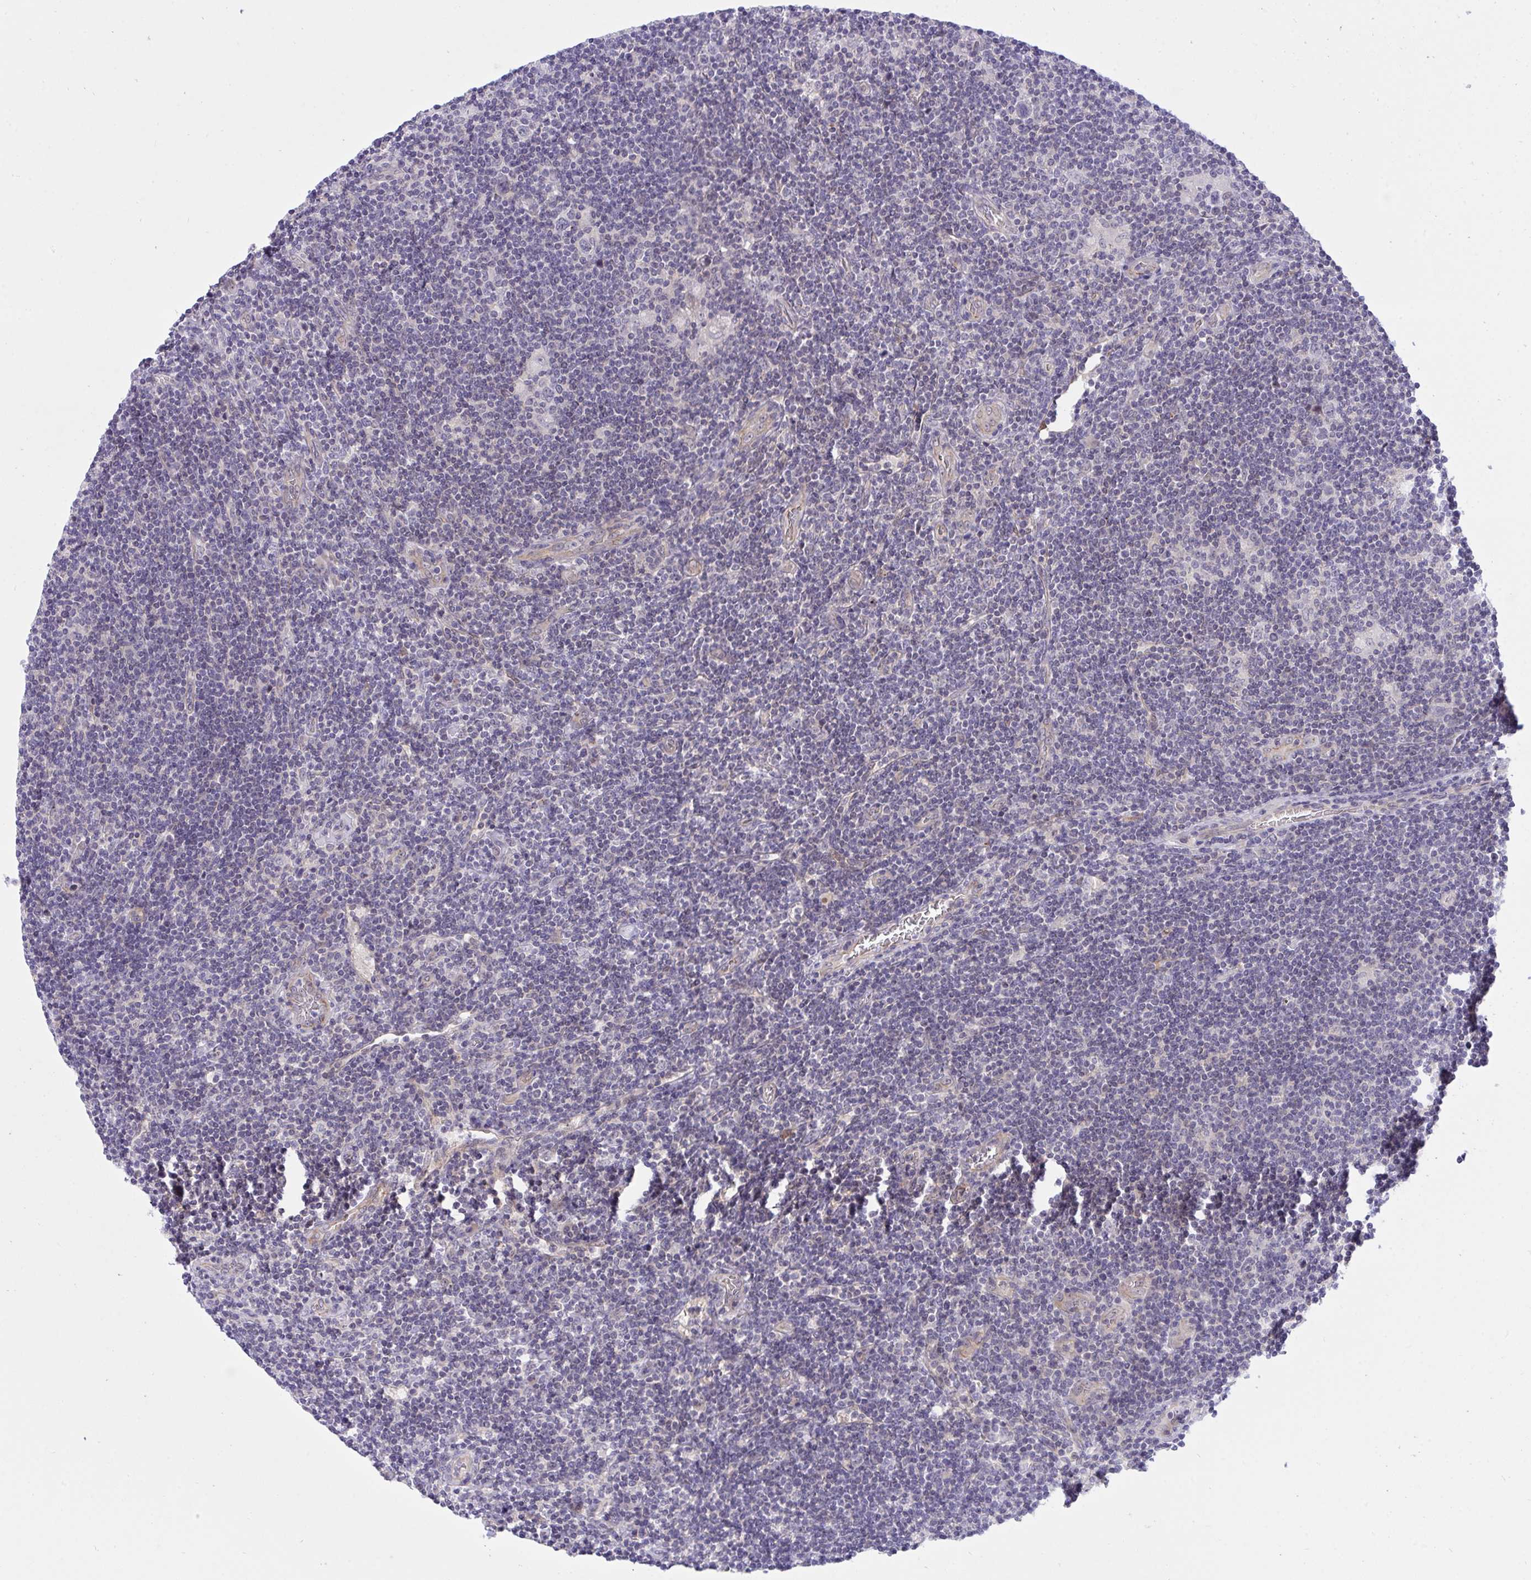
{"staining": {"intensity": "negative", "quantity": "none", "location": "none"}, "tissue": "lymphoma", "cell_type": "Tumor cells", "image_type": "cancer", "snomed": [{"axis": "morphology", "description": "Hodgkin's disease, NOS"}, {"axis": "topography", "description": "Lymph node"}], "caption": "DAB (3,3'-diaminobenzidine) immunohistochemical staining of lymphoma demonstrates no significant positivity in tumor cells.", "gene": "HOXD12", "patient": {"sex": "male", "age": 40}}